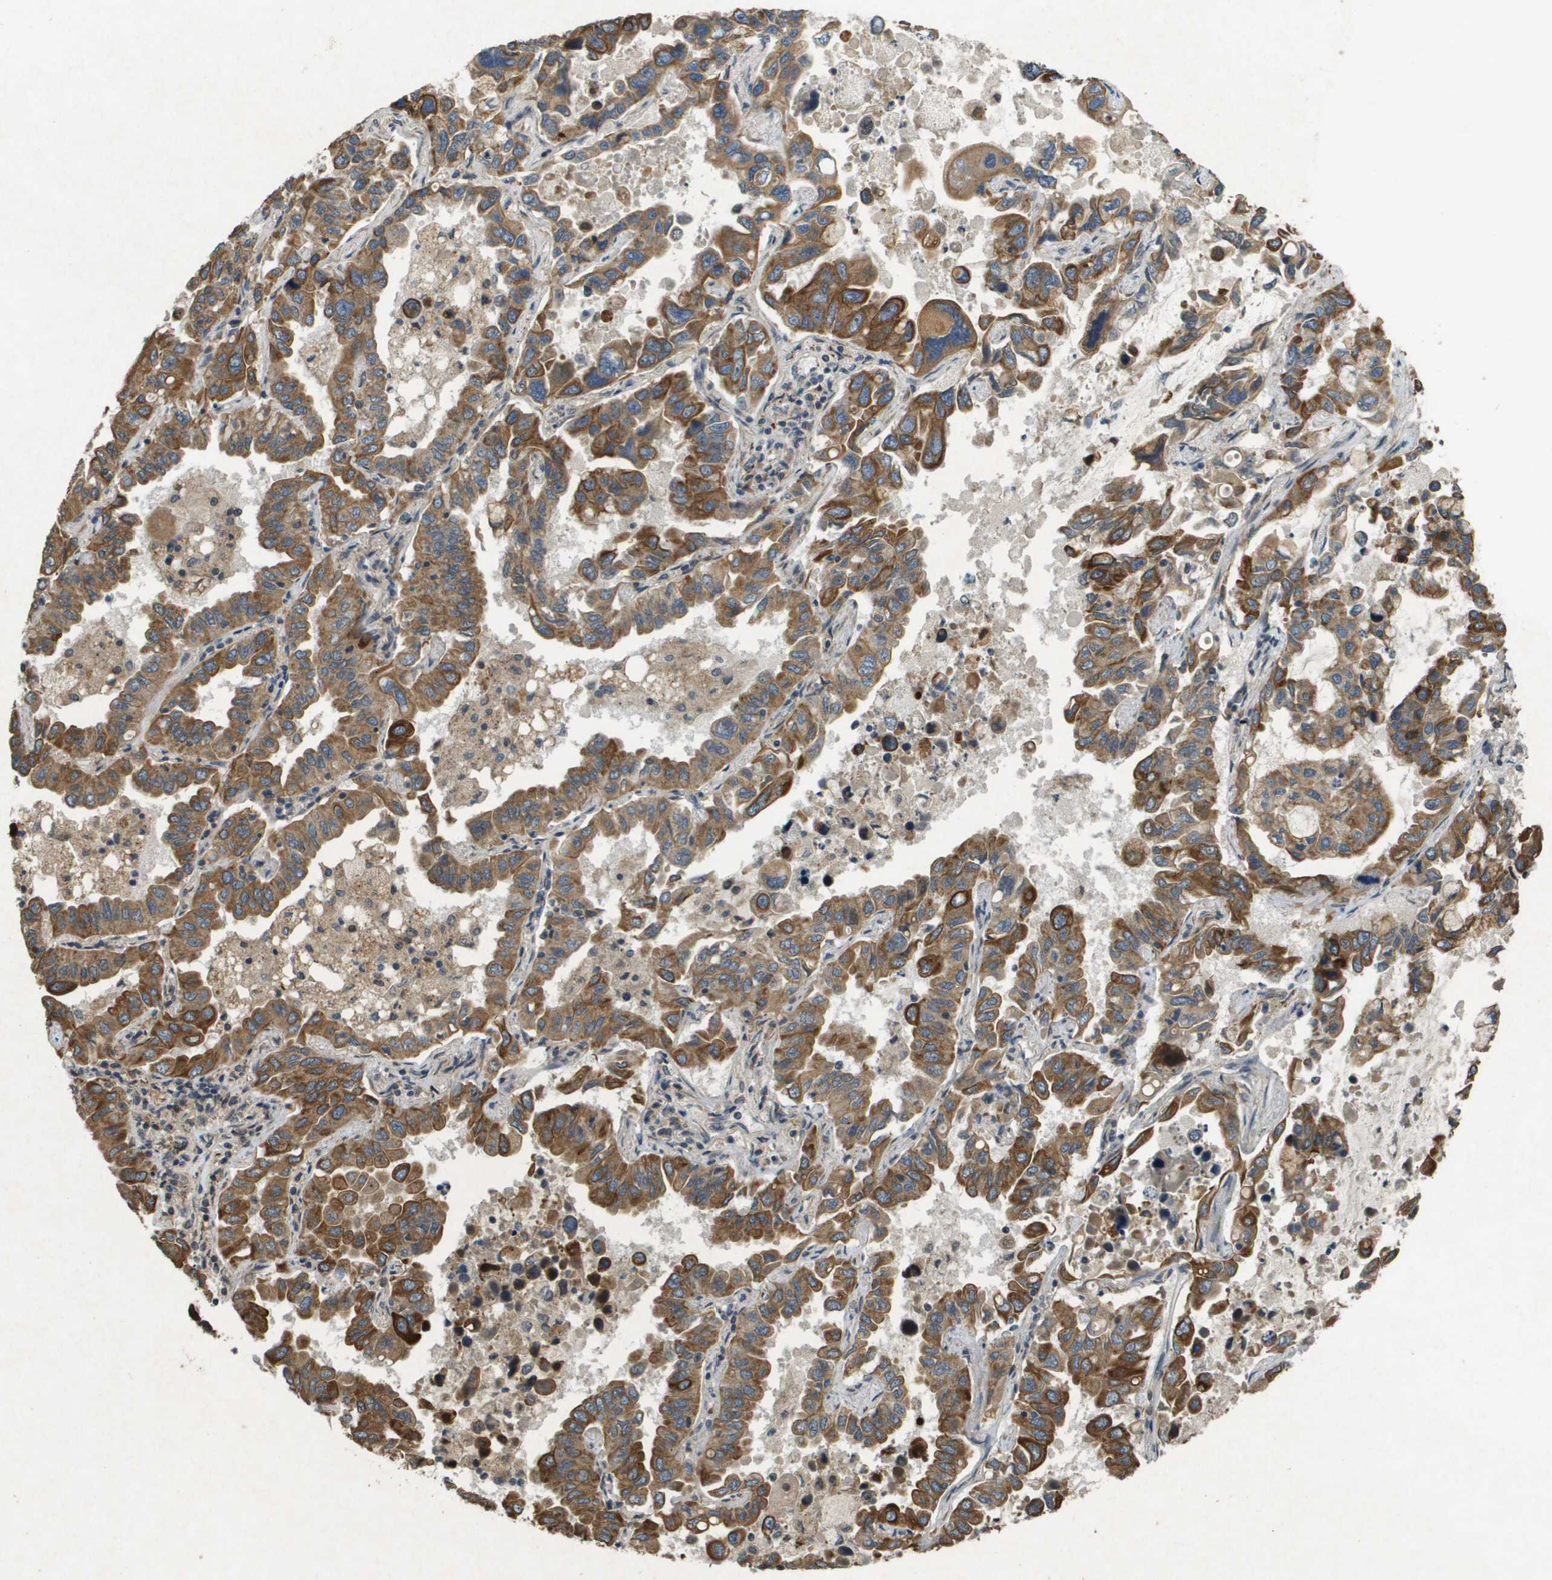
{"staining": {"intensity": "strong", "quantity": ">75%", "location": "cytoplasmic/membranous"}, "tissue": "lung cancer", "cell_type": "Tumor cells", "image_type": "cancer", "snomed": [{"axis": "morphology", "description": "Adenocarcinoma, NOS"}, {"axis": "topography", "description": "Lung"}], "caption": "Brown immunohistochemical staining in human lung cancer (adenocarcinoma) demonstrates strong cytoplasmic/membranous staining in about >75% of tumor cells.", "gene": "CDKN2C", "patient": {"sex": "male", "age": 64}}